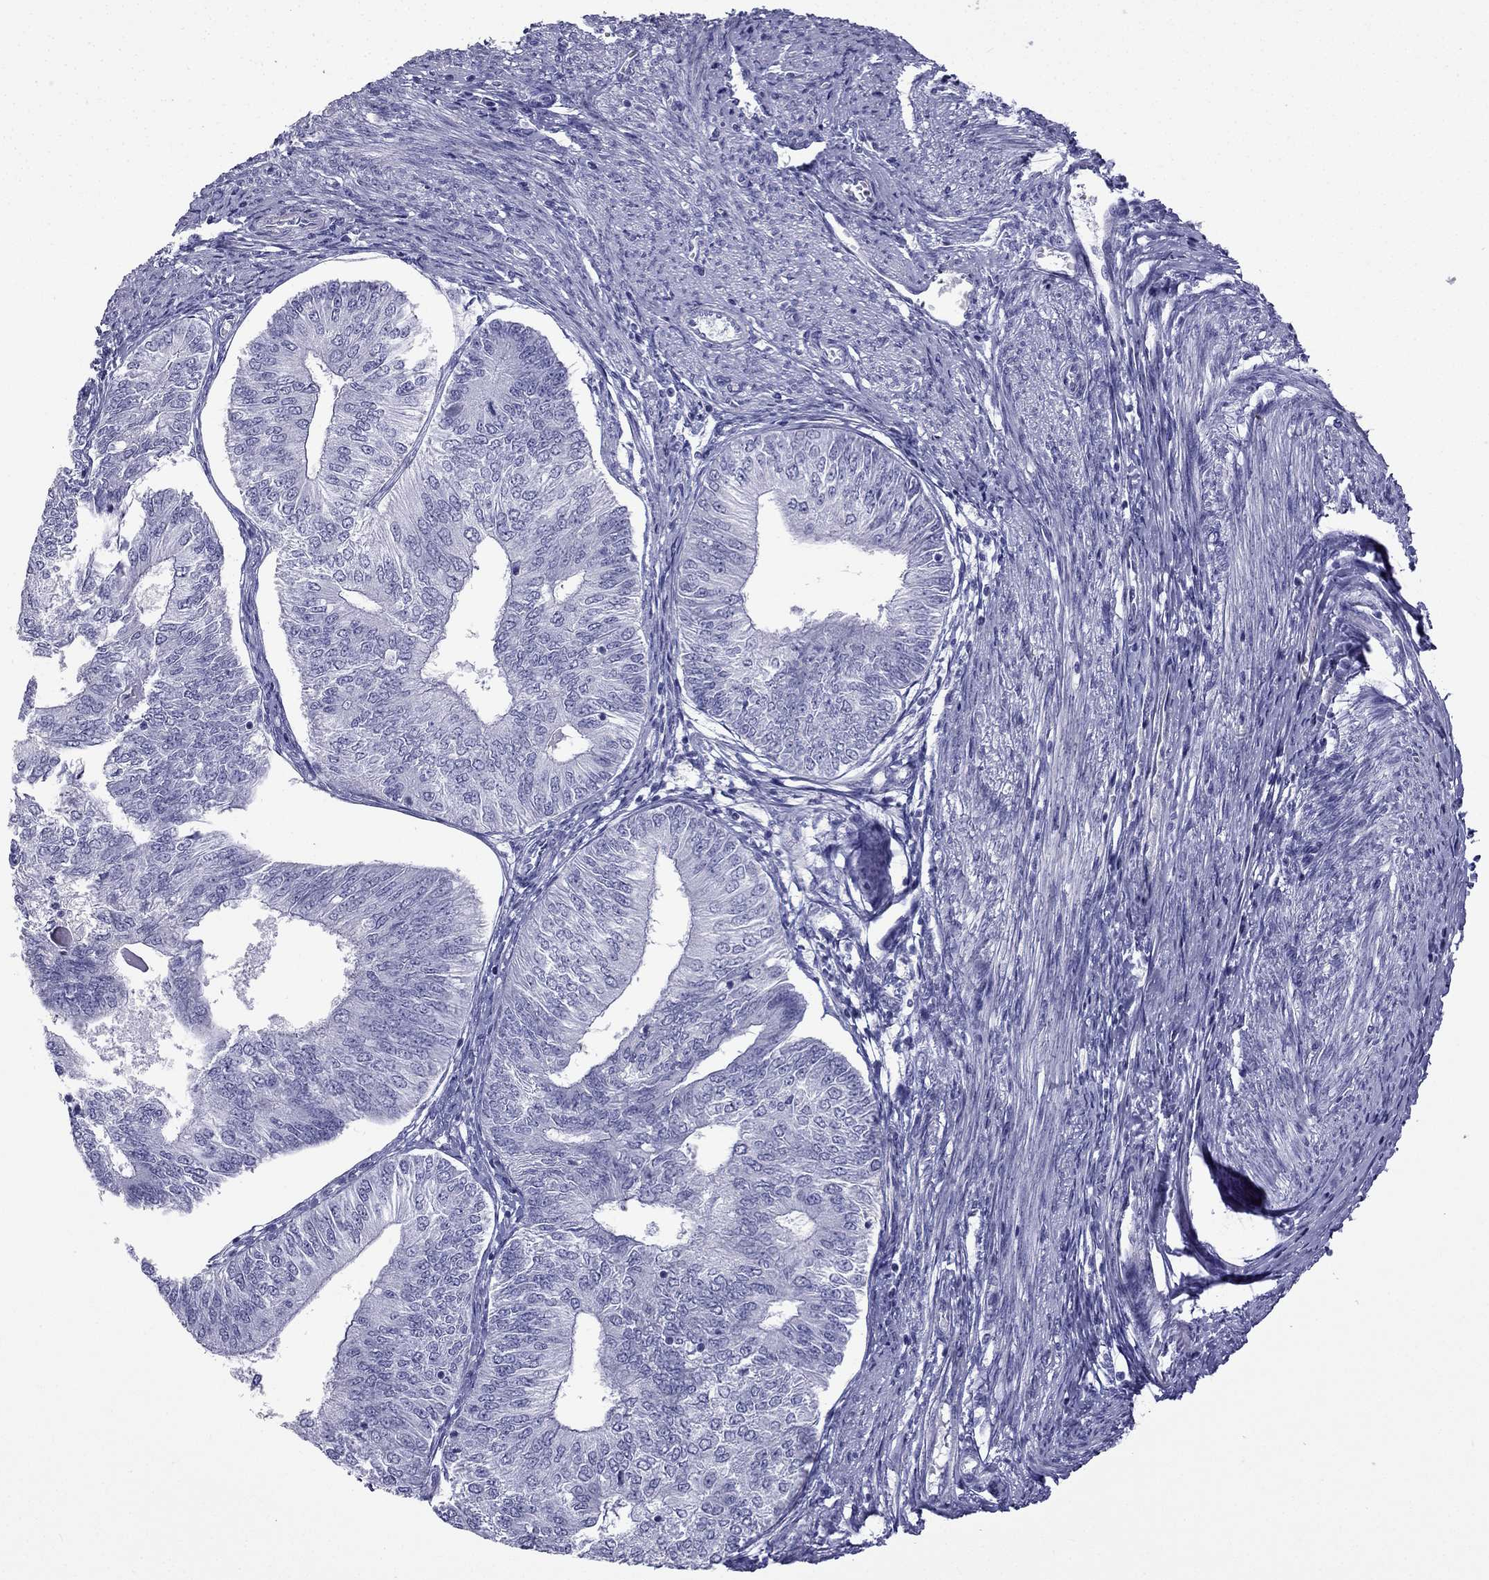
{"staining": {"intensity": "negative", "quantity": "none", "location": "none"}, "tissue": "endometrial cancer", "cell_type": "Tumor cells", "image_type": "cancer", "snomed": [{"axis": "morphology", "description": "Adenocarcinoma, NOS"}, {"axis": "topography", "description": "Endometrium"}], "caption": "An IHC image of endometrial cancer is shown. There is no staining in tumor cells of endometrial cancer.", "gene": "GJA8", "patient": {"sex": "female", "age": 58}}